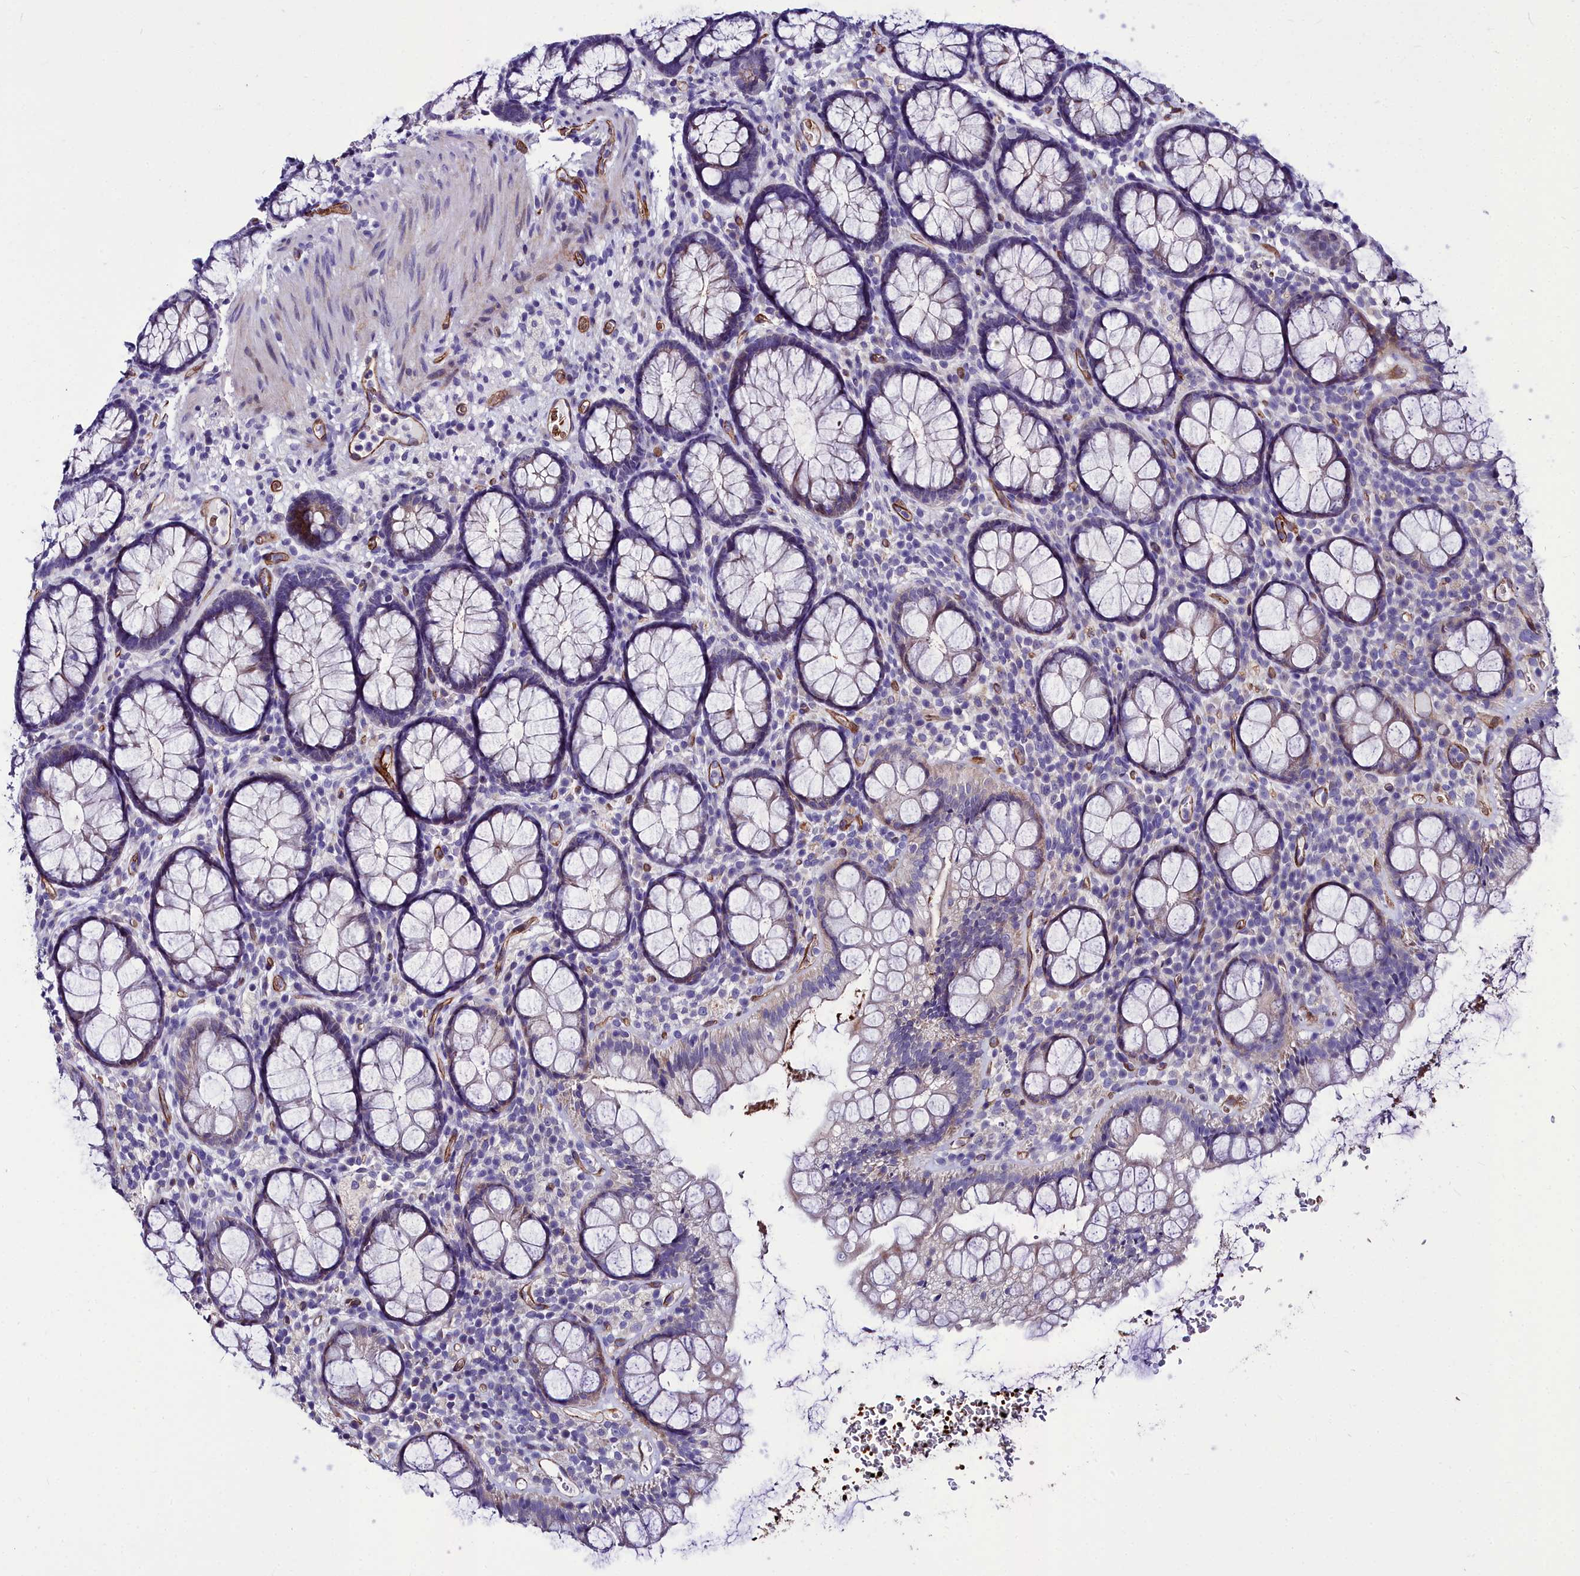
{"staining": {"intensity": "negative", "quantity": "none", "location": "none"}, "tissue": "rectum", "cell_type": "Glandular cells", "image_type": "normal", "snomed": [{"axis": "morphology", "description": "Normal tissue, NOS"}, {"axis": "topography", "description": "Rectum"}], "caption": "Immunohistochemistry (IHC) of benign rectum exhibits no positivity in glandular cells.", "gene": "CYP4F11", "patient": {"sex": "male", "age": 83}}